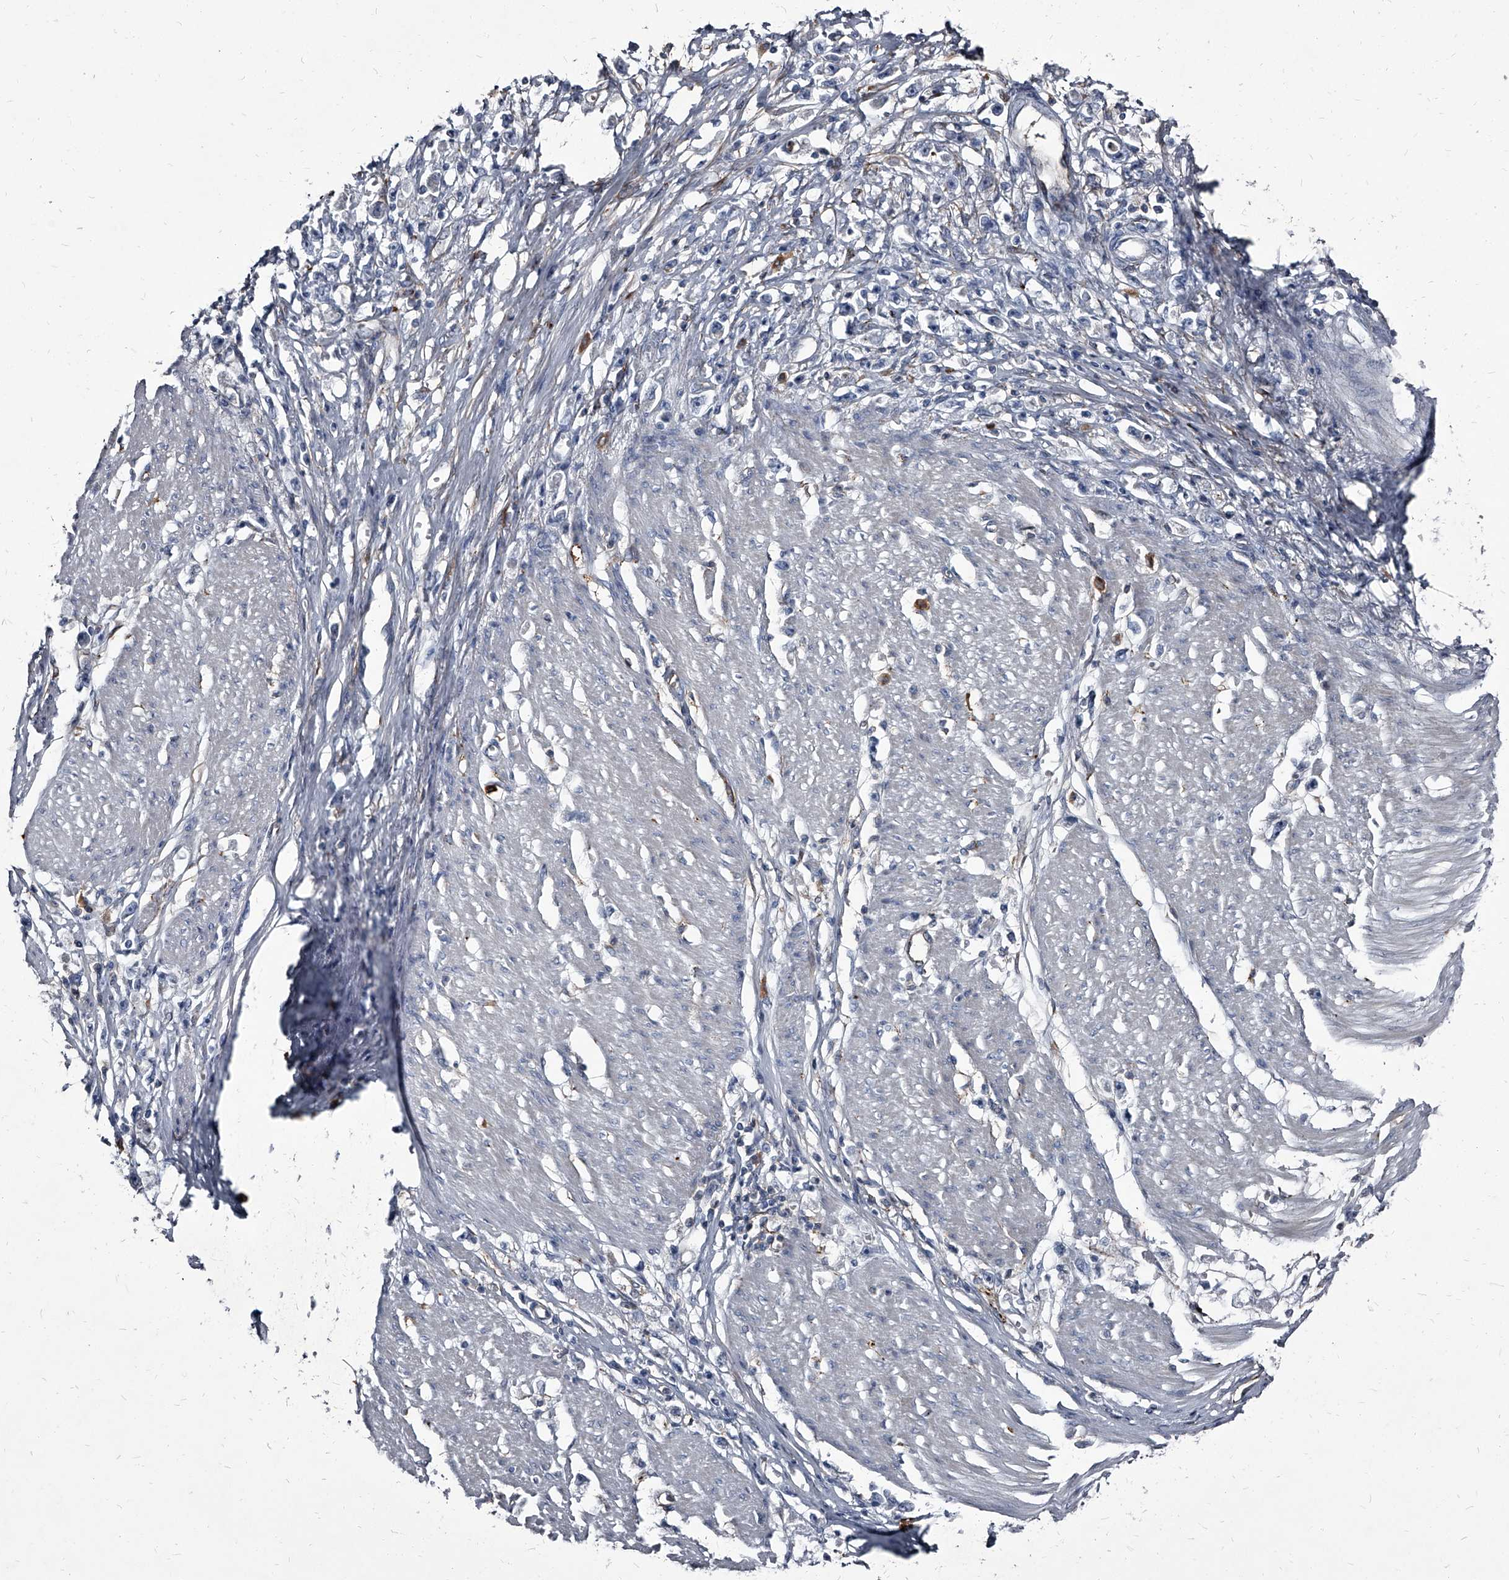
{"staining": {"intensity": "negative", "quantity": "none", "location": "none"}, "tissue": "stomach cancer", "cell_type": "Tumor cells", "image_type": "cancer", "snomed": [{"axis": "morphology", "description": "Adenocarcinoma, NOS"}, {"axis": "topography", "description": "Stomach"}], "caption": "Stomach cancer (adenocarcinoma) was stained to show a protein in brown. There is no significant expression in tumor cells. The staining is performed using DAB (3,3'-diaminobenzidine) brown chromogen with nuclei counter-stained in using hematoxylin.", "gene": "PGLYRP3", "patient": {"sex": "female", "age": 59}}